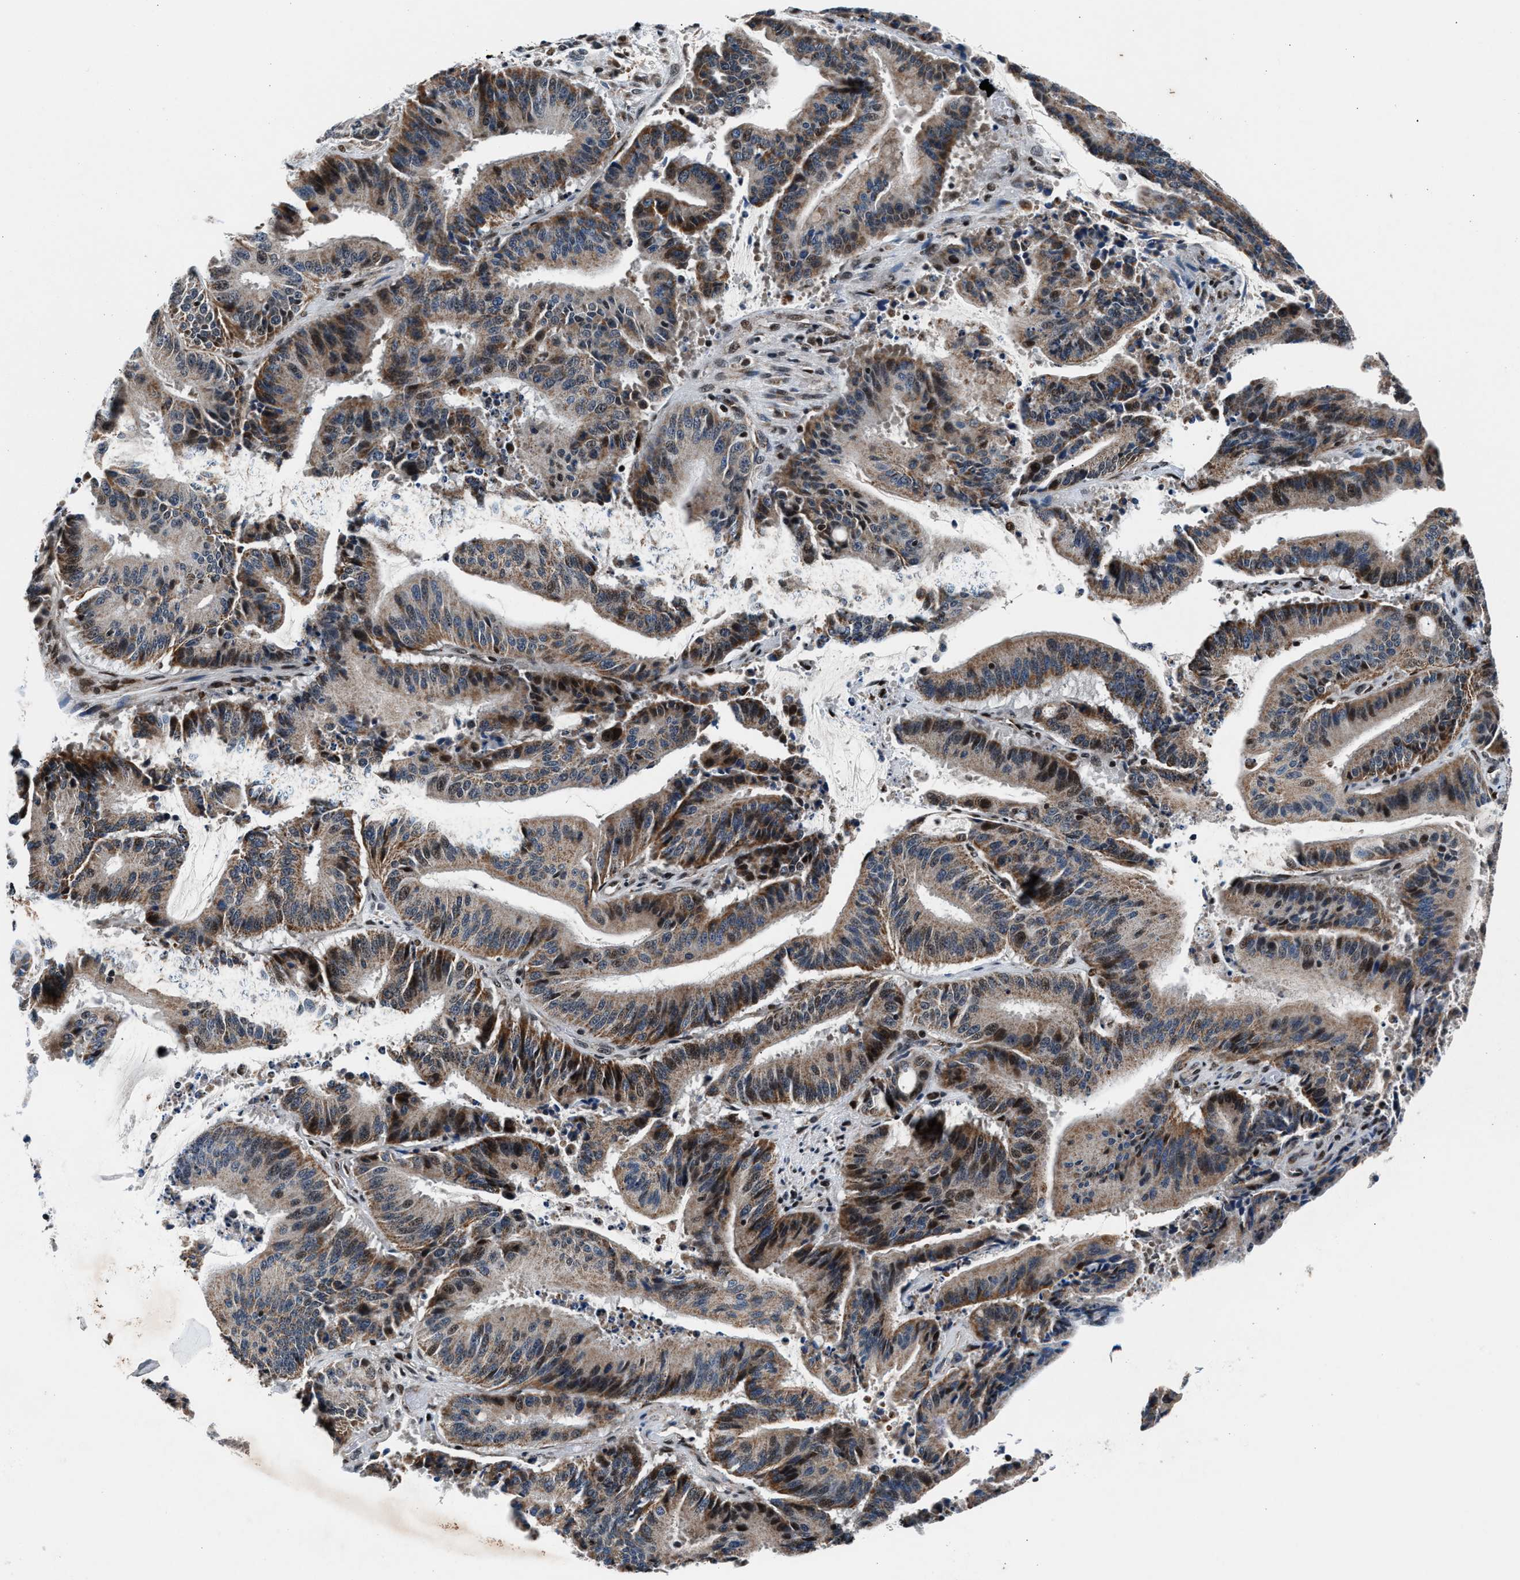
{"staining": {"intensity": "moderate", "quantity": ">75%", "location": "cytoplasmic/membranous"}, "tissue": "liver cancer", "cell_type": "Tumor cells", "image_type": "cancer", "snomed": [{"axis": "morphology", "description": "Normal tissue, NOS"}, {"axis": "morphology", "description": "Cholangiocarcinoma"}, {"axis": "topography", "description": "Liver"}, {"axis": "topography", "description": "Peripheral nerve tissue"}], "caption": "Tumor cells display medium levels of moderate cytoplasmic/membranous expression in about >75% of cells in human liver cancer (cholangiocarcinoma). The staining was performed using DAB, with brown indicating positive protein expression. Nuclei are stained blue with hematoxylin.", "gene": "PRRC2B", "patient": {"sex": "female", "age": 73}}